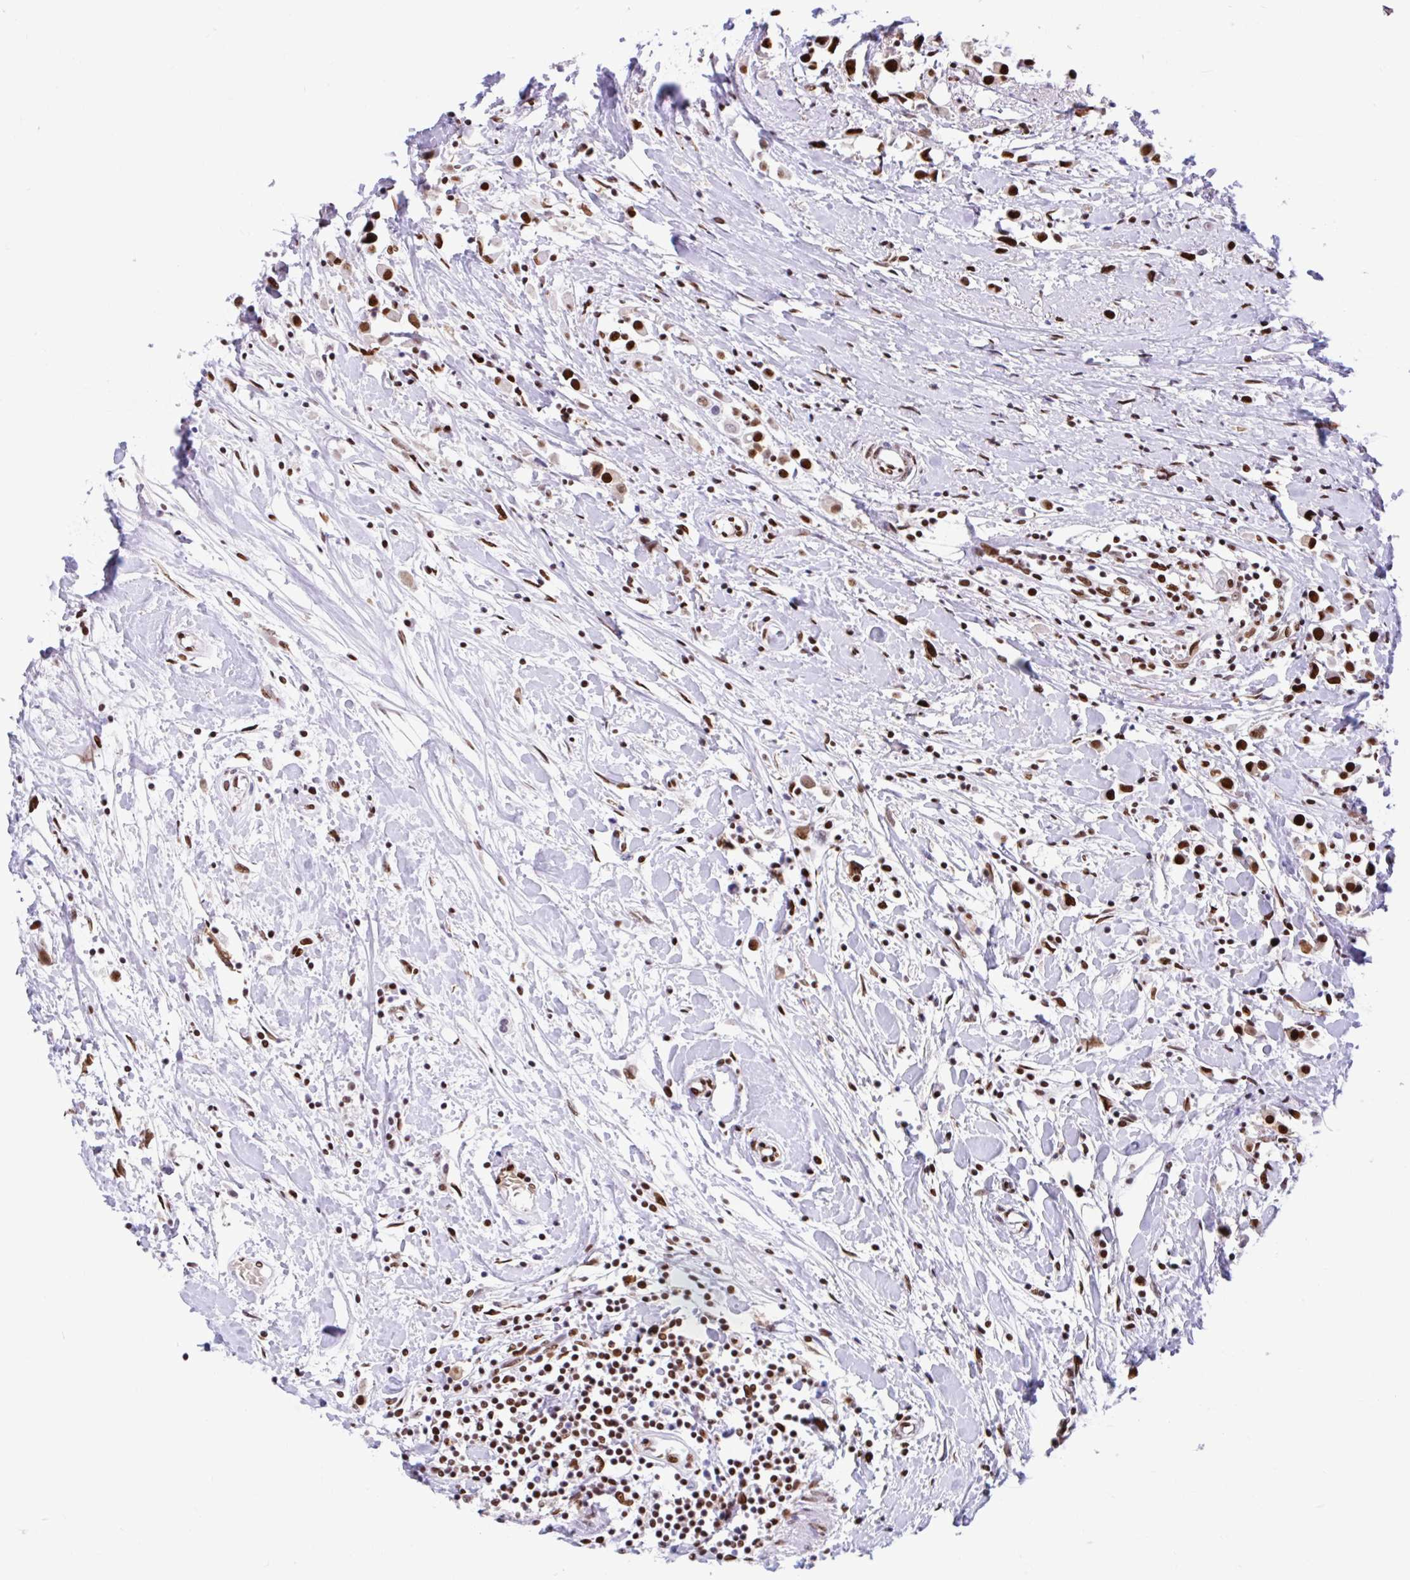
{"staining": {"intensity": "strong", "quantity": ">75%", "location": "nuclear"}, "tissue": "breast cancer", "cell_type": "Tumor cells", "image_type": "cancer", "snomed": [{"axis": "morphology", "description": "Duct carcinoma"}, {"axis": "topography", "description": "Breast"}], "caption": "The micrograph reveals staining of breast intraductal carcinoma, revealing strong nuclear protein staining (brown color) within tumor cells.", "gene": "KHDRBS1", "patient": {"sex": "female", "age": 61}}